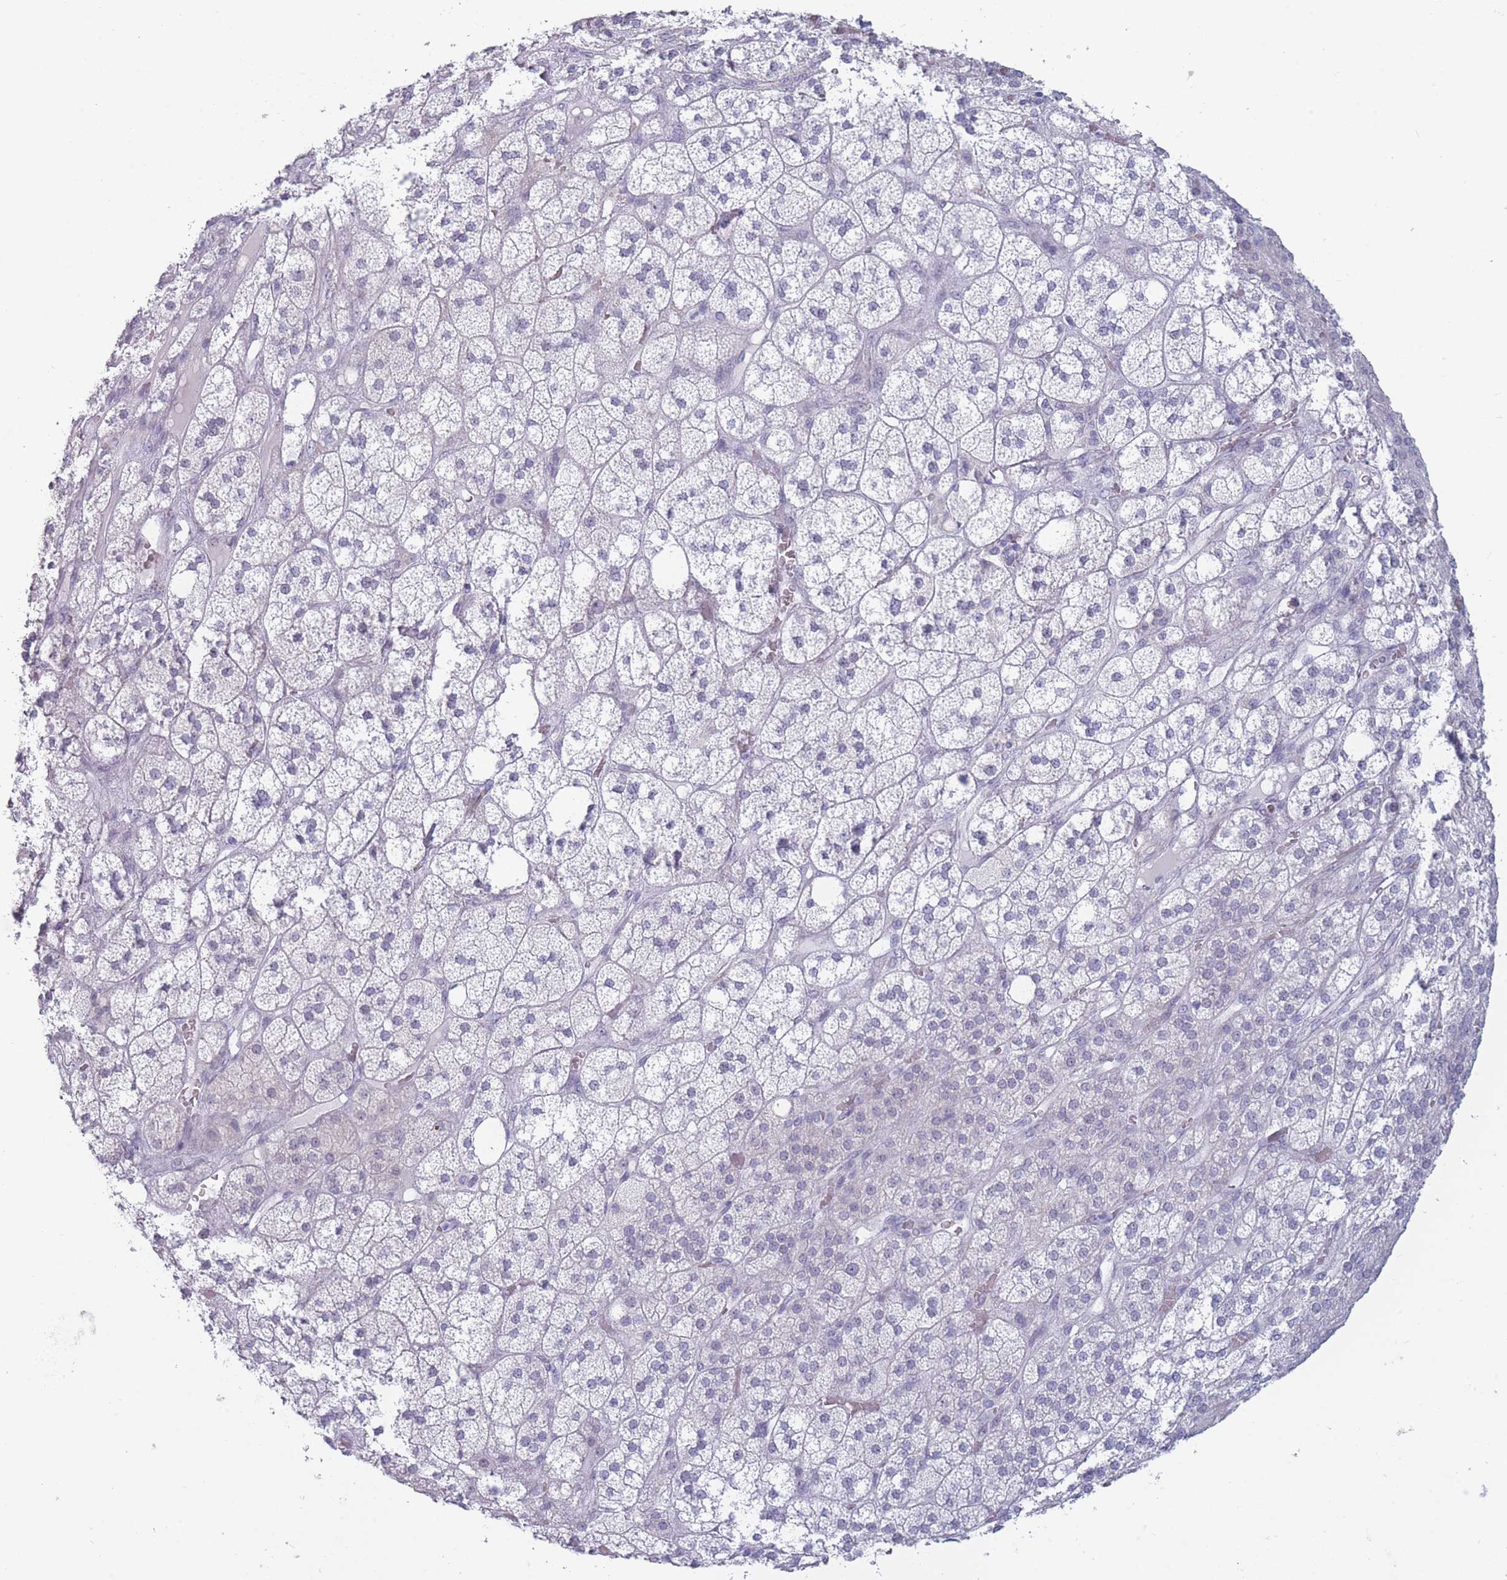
{"staining": {"intensity": "negative", "quantity": "none", "location": "none"}, "tissue": "adrenal gland", "cell_type": "Glandular cells", "image_type": "normal", "snomed": [{"axis": "morphology", "description": "Normal tissue, NOS"}, {"axis": "topography", "description": "Adrenal gland"}], "caption": "Human adrenal gland stained for a protein using IHC displays no positivity in glandular cells.", "gene": "ROS1", "patient": {"sex": "male", "age": 61}}